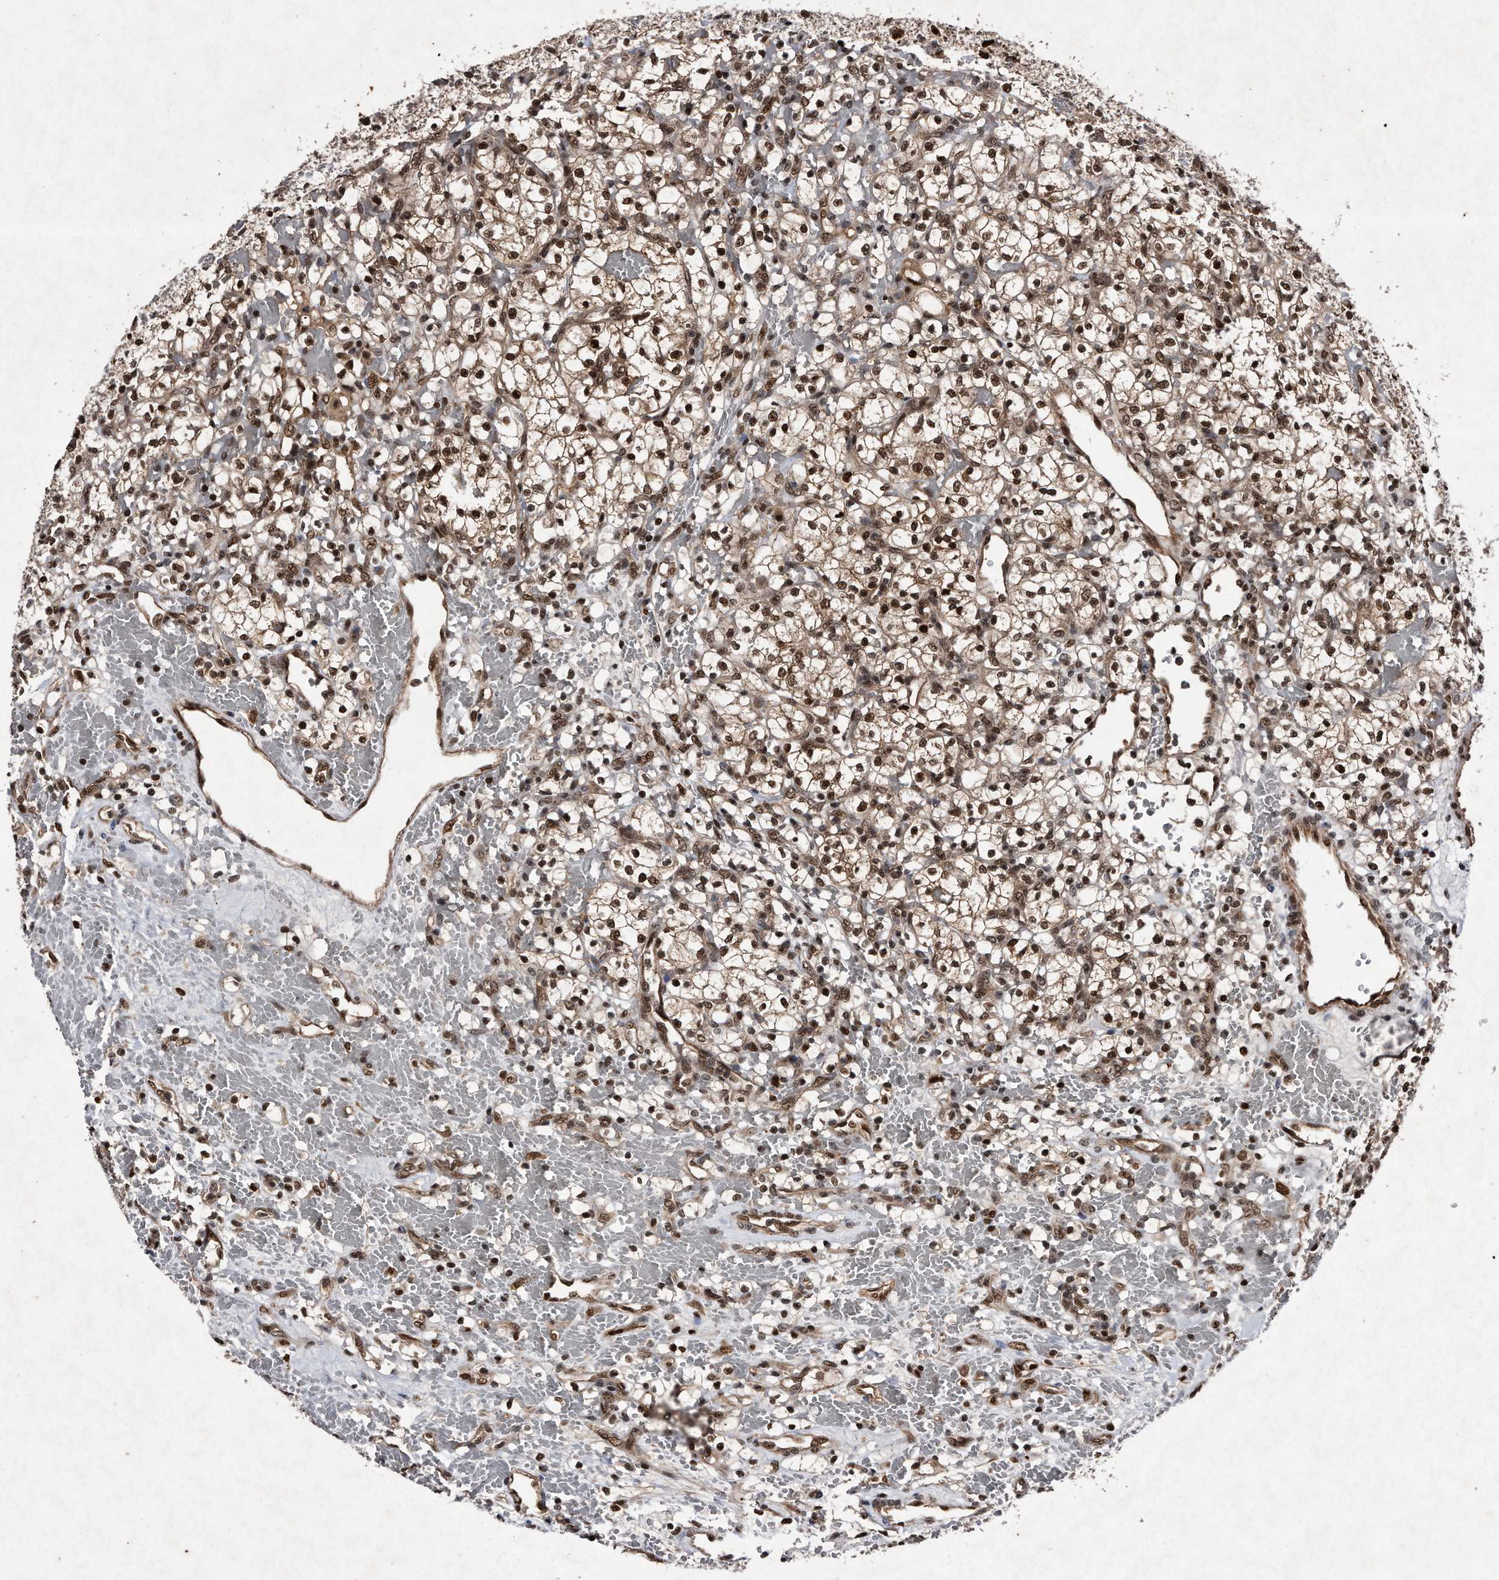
{"staining": {"intensity": "moderate", "quantity": ">75%", "location": "cytoplasmic/membranous,nuclear"}, "tissue": "renal cancer", "cell_type": "Tumor cells", "image_type": "cancer", "snomed": [{"axis": "morphology", "description": "Adenocarcinoma, NOS"}, {"axis": "topography", "description": "Kidney"}], "caption": "Immunohistochemical staining of human renal adenocarcinoma demonstrates moderate cytoplasmic/membranous and nuclear protein expression in about >75% of tumor cells.", "gene": "RAD23B", "patient": {"sex": "female", "age": 60}}